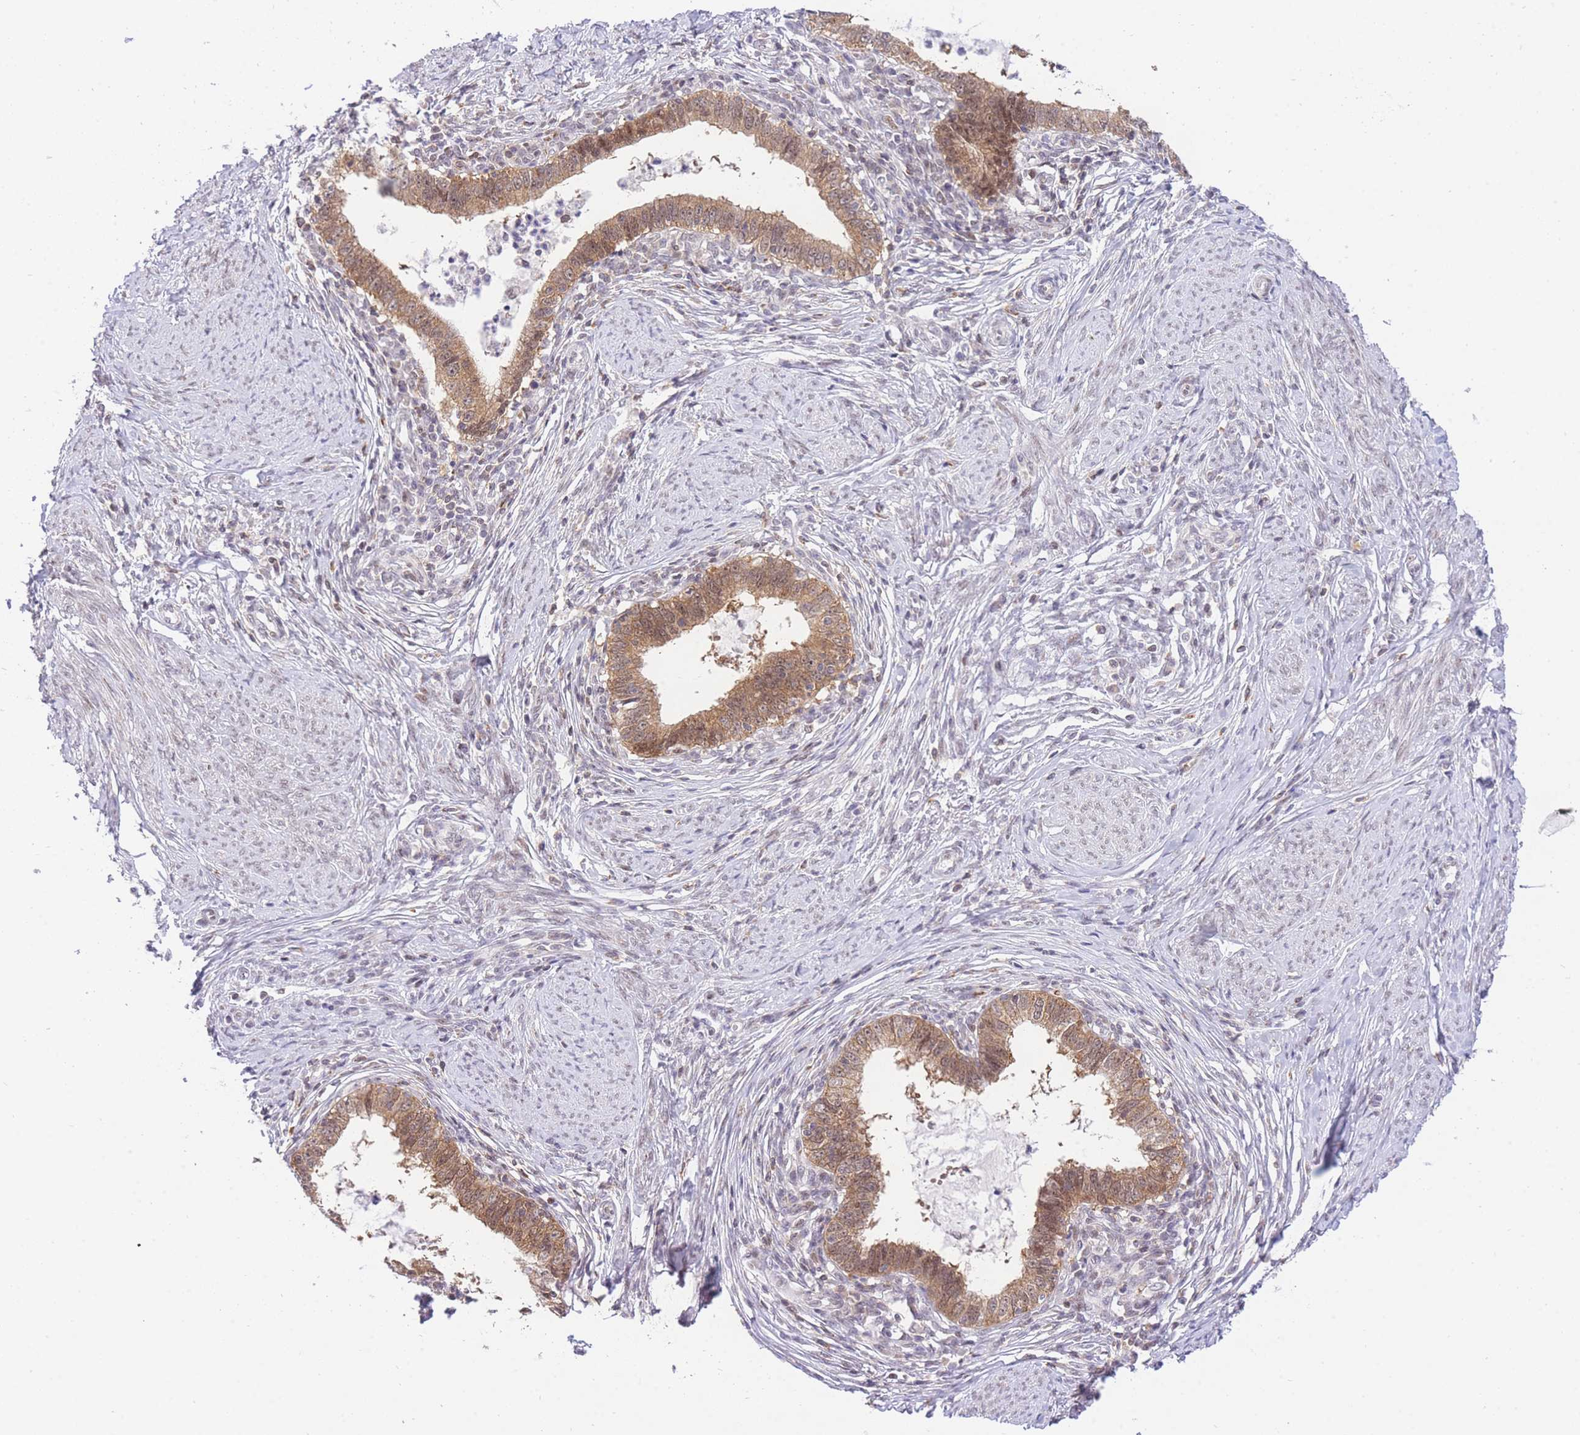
{"staining": {"intensity": "moderate", "quantity": "25%-75%", "location": "cytoplasmic/membranous"}, "tissue": "cervical cancer", "cell_type": "Tumor cells", "image_type": "cancer", "snomed": [{"axis": "morphology", "description": "Adenocarcinoma, NOS"}, {"axis": "topography", "description": "Cervix"}], "caption": "Brown immunohistochemical staining in human cervical adenocarcinoma reveals moderate cytoplasmic/membranous expression in about 25%-75% of tumor cells. (DAB (3,3'-diaminobenzidine) IHC with brightfield microscopy, high magnification).", "gene": "STK39", "patient": {"sex": "female", "age": 36}}